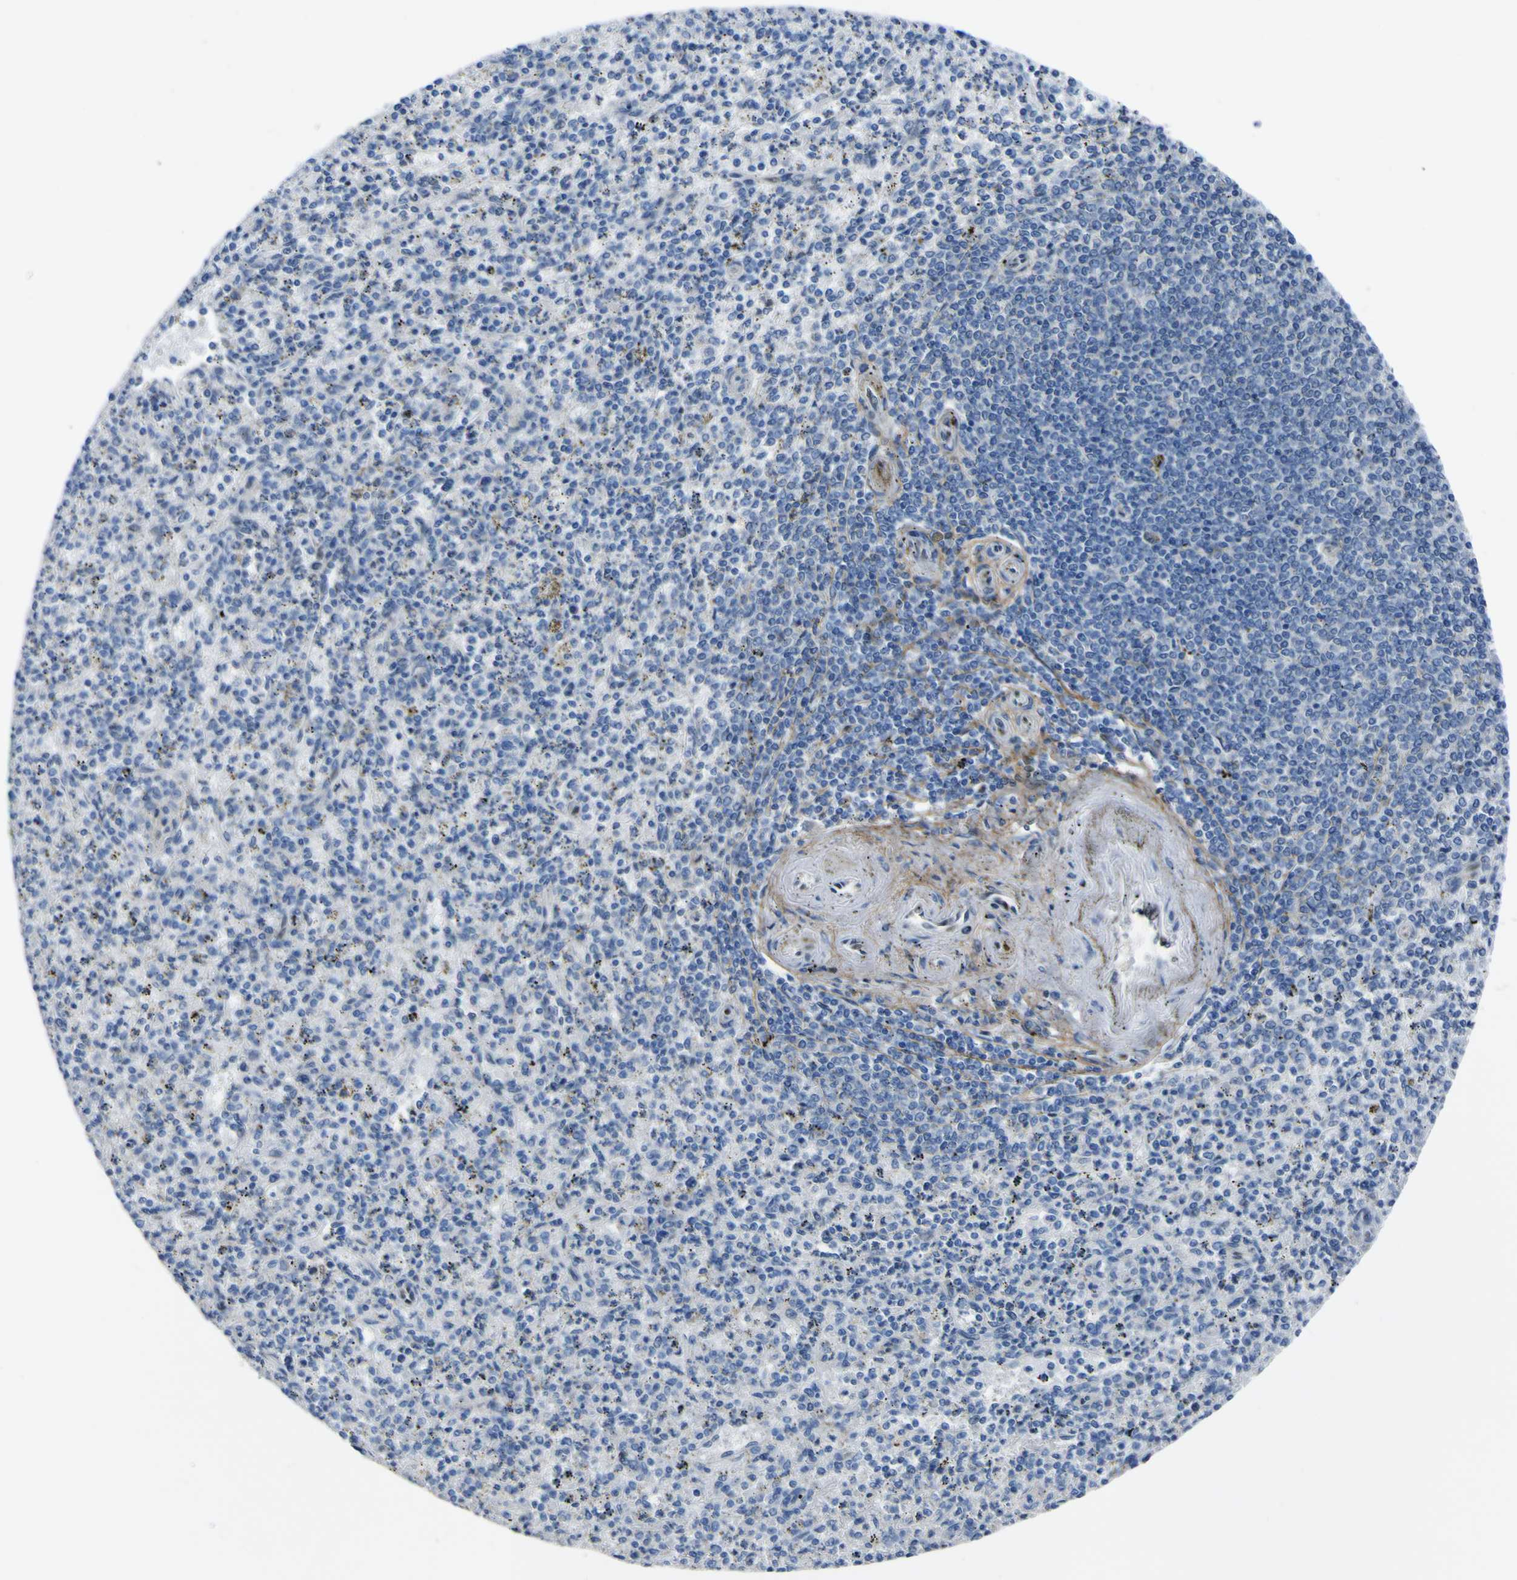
{"staining": {"intensity": "negative", "quantity": "none", "location": "none"}, "tissue": "spleen", "cell_type": "Cells in red pulp", "image_type": "normal", "snomed": [{"axis": "morphology", "description": "Normal tissue, NOS"}, {"axis": "topography", "description": "Spleen"}], "caption": "Unremarkable spleen was stained to show a protein in brown. There is no significant positivity in cells in red pulp.", "gene": "LRRN1", "patient": {"sex": "male", "age": 72}}